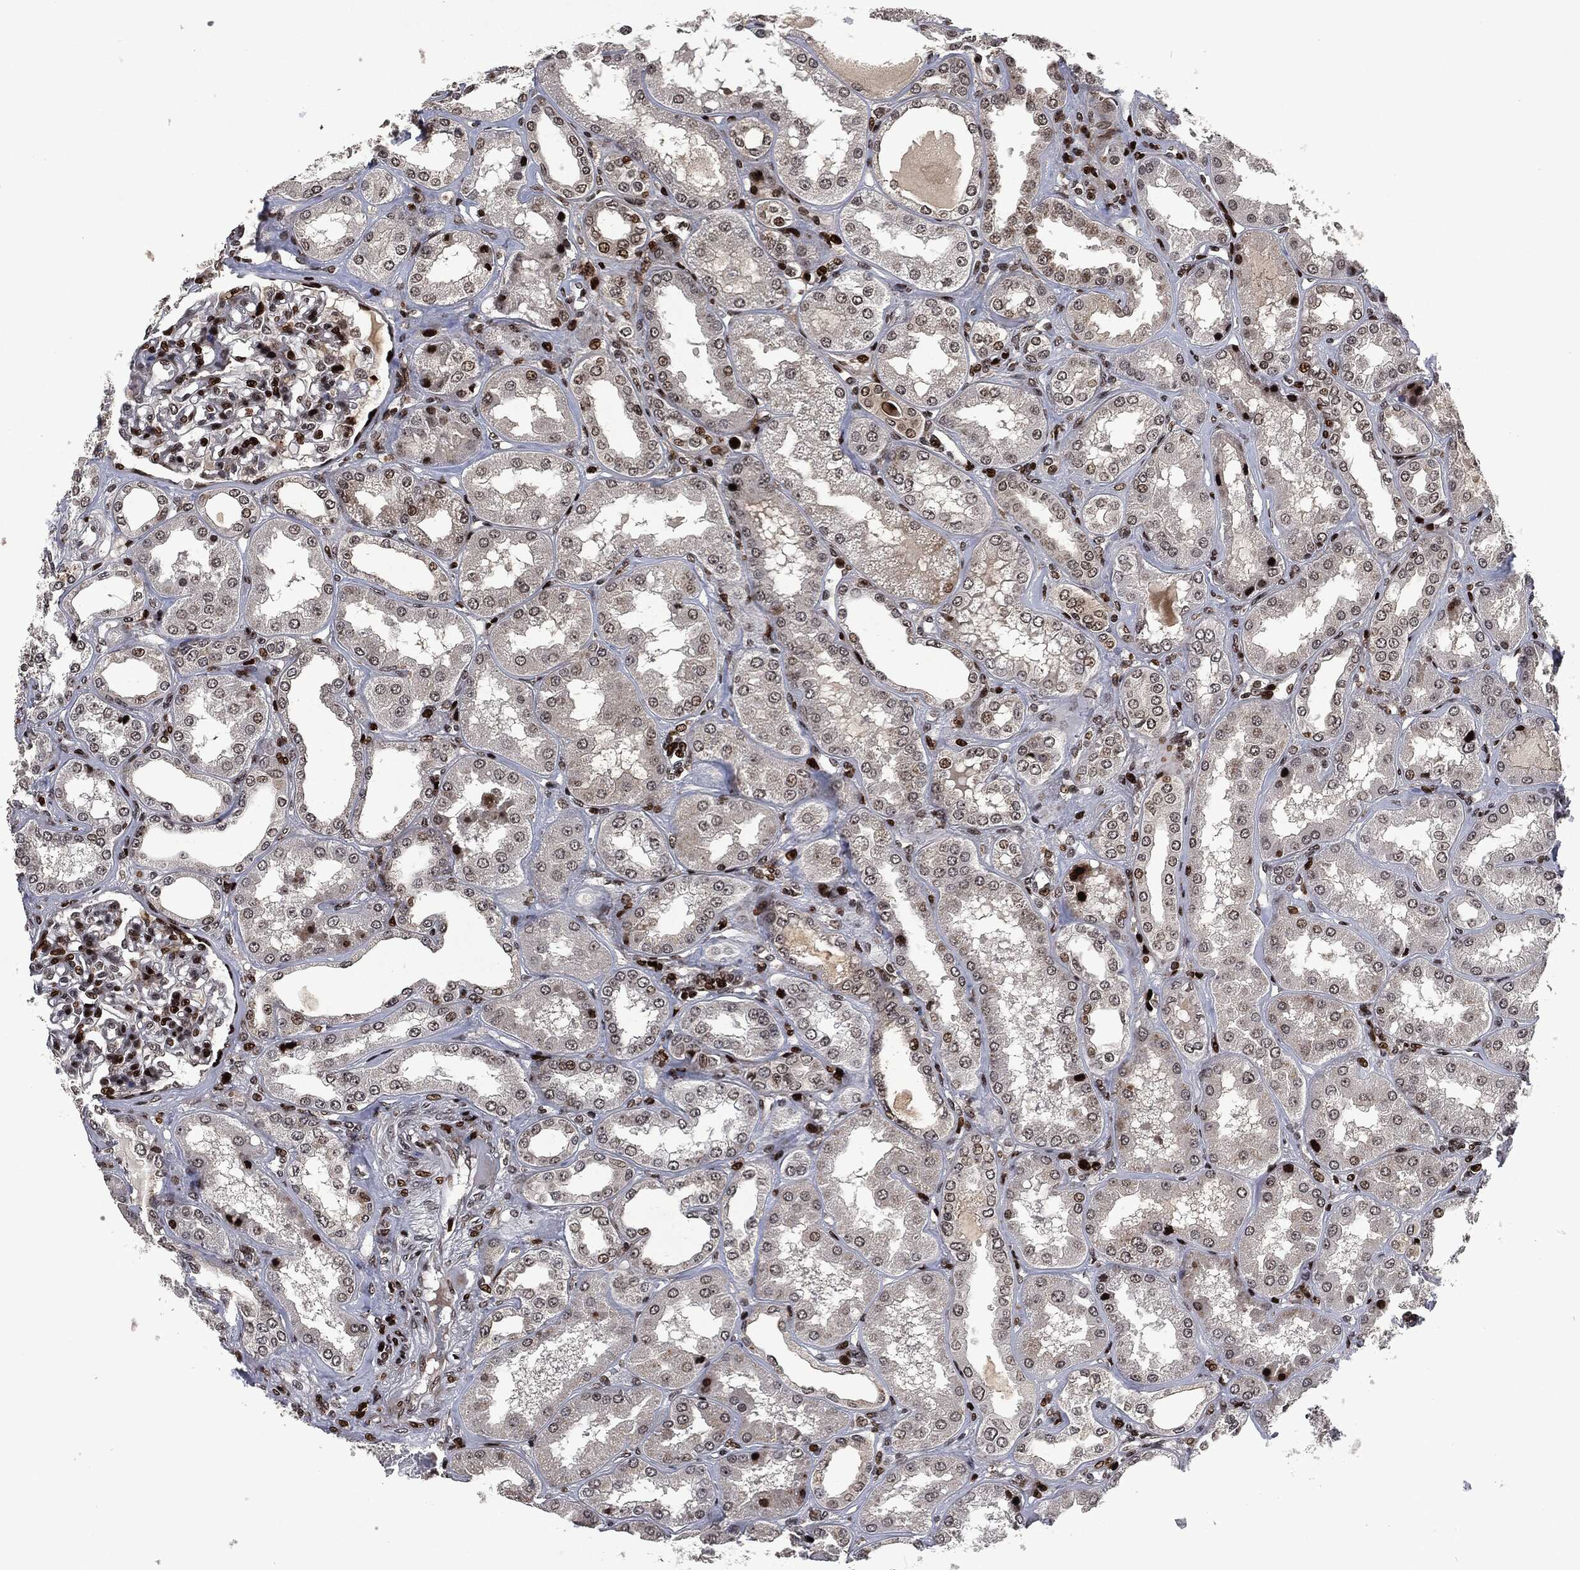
{"staining": {"intensity": "strong", "quantity": "25%-75%", "location": "nuclear"}, "tissue": "kidney", "cell_type": "Cells in glomeruli", "image_type": "normal", "snomed": [{"axis": "morphology", "description": "Normal tissue, NOS"}, {"axis": "topography", "description": "Kidney"}], "caption": "Immunohistochemical staining of unremarkable human kidney reveals high levels of strong nuclear positivity in approximately 25%-75% of cells in glomeruli.", "gene": "EGFR", "patient": {"sex": "female", "age": 56}}